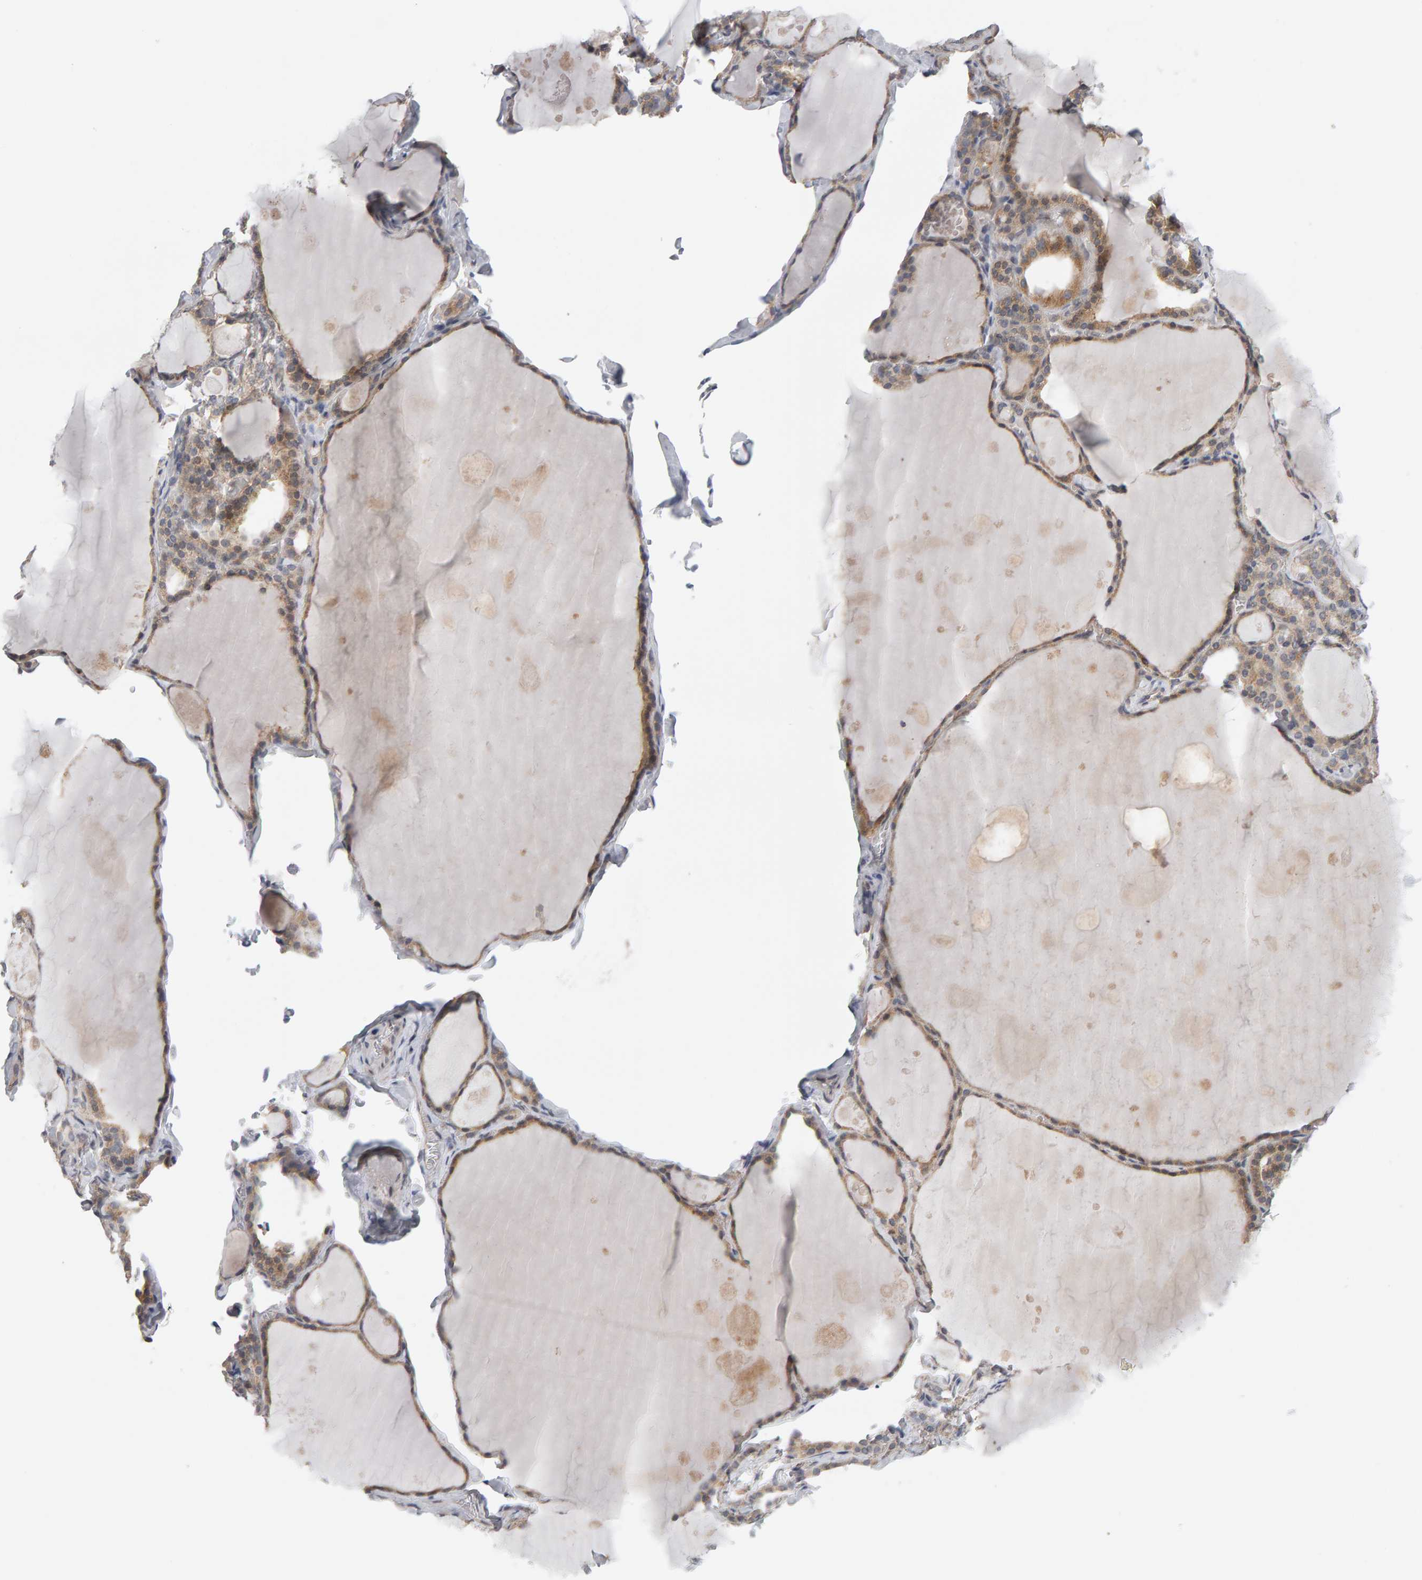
{"staining": {"intensity": "moderate", "quantity": ">75%", "location": "cytoplasmic/membranous"}, "tissue": "thyroid gland", "cell_type": "Glandular cells", "image_type": "normal", "snomed": [{"axis": "morphology", "description": "Normal tissue, NOS"}, {"axis": "topography", "description": "Thyroid gland"}], "caption": "IHC (DAB (3,3'-diaminobenzidine)) staining of benign human thyroid gland exhibits moderate cytoplasmic/membranous protein expression in about >75% of glandular cells. The staining is performed using DAB brown chromogen to label protein expression. The nuclei are counter-stained blue using hematoxylin.", "gene": "MSRA", "patient": {"sex": "male", "age": 56}}